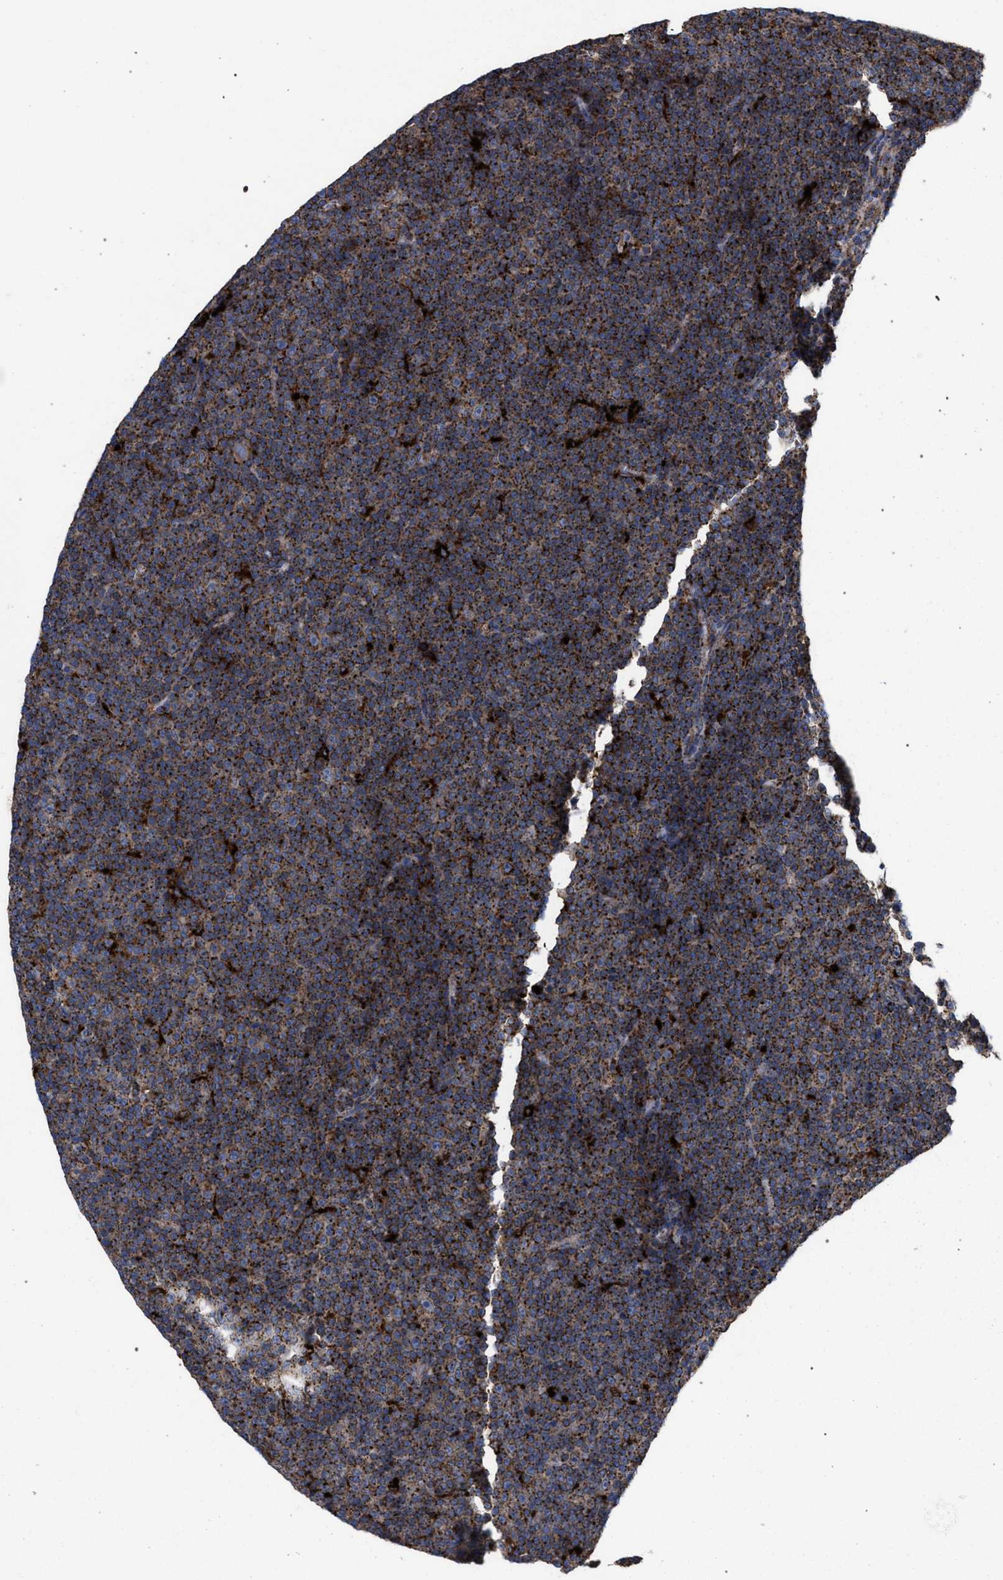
{"staining": {"intensity": "strong", "quantity": ">75%", "location": "cytoplasmic/membranous"}, "tissue": "lymphoma", "cell_type": "Tumor cells", "image_type": "cancer", "snomed": [{"axis": "morphology", "description": "Malignant lymphoma, non-Hodgkin's type, Low grade"}, {"axis": "topography", "description": "Lymph node"}], "caption": "Human malignant lymphoma, non-Hodgkin's type (low-grade) stained for a protein (brown) reveals strong cytoplasmic/membranous positive positivity in approximately >75% of tumor cells.", "gene": "PPT1", "patient": {"sex": "female", "age": 67}}